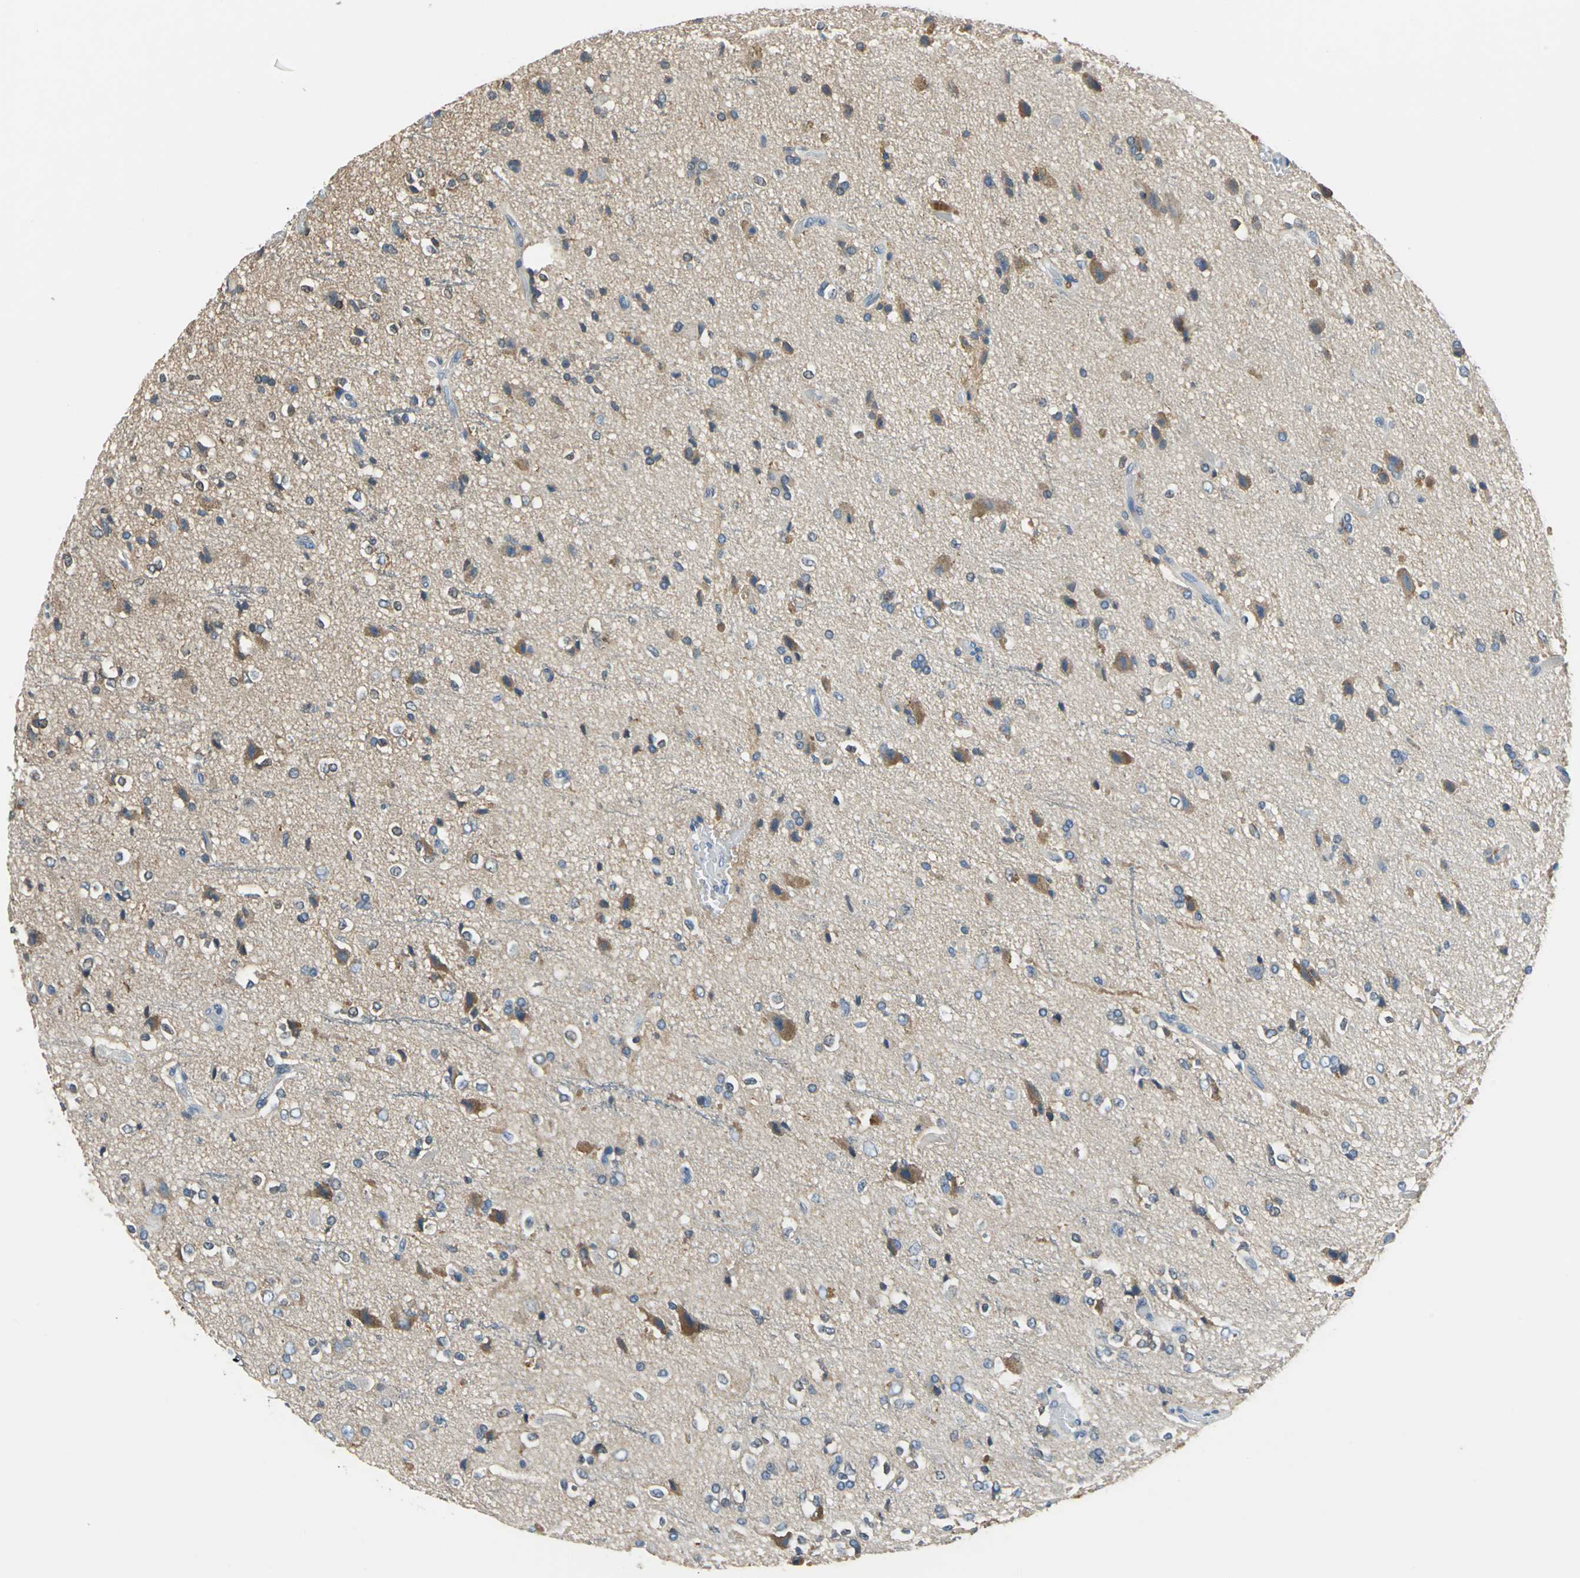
{"staining": {"intensity": "moderate", "quantity": "<25%", "location": "cytoplasmic/membranous"}, "tissue": "glioma", "cell_type": "Tumor cells", "image_type": "cancer", "snomed": [{"axis": "morphology", "description": "Glioma, malignant, High grade"}, {"axis": "topography", "description": "Brain"}], "caption": "Protein expression analysis of malignant glioma (high-grade) reveals moderate cytoplasmic/membranous staining in about <25% of tumor cells.", "gene": "PRKCA", "patient": {"sex": "male", "age": 47}}